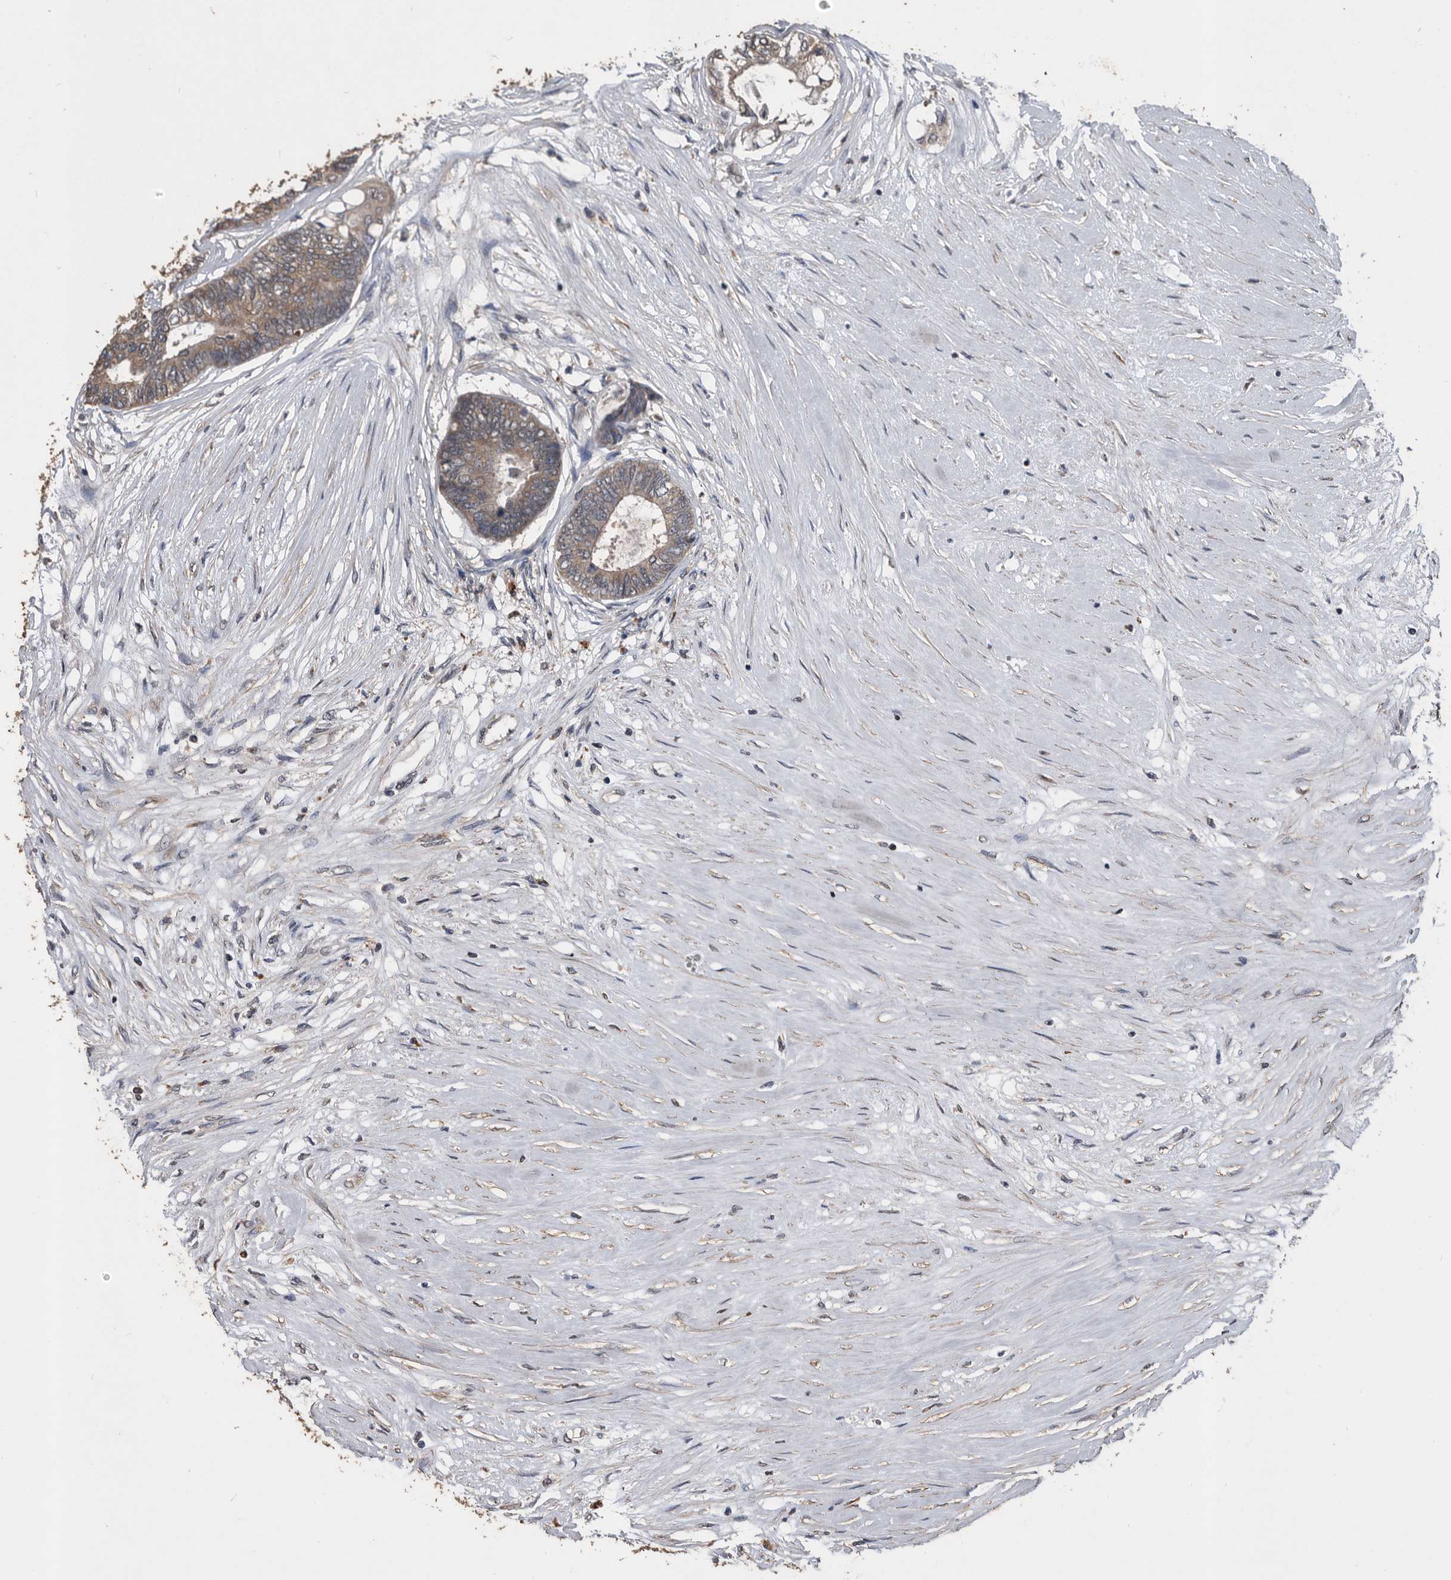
{"staining": {"intensity": "weak", "quantity": ">75%", "location": "cytoplasmic/membranous"}, "tissue": "colorectal cancer", "cell_type": "Tumor cells", "image_type": "cancer", "snomed": [{"axis": "morphology", "description": "Adenocarcinoma, NOS"}, {"axis": "topography", "description": "Rectum"}], "caption": "Immunohistochemical staining of adenocarcinoma (colorectal) exhibits low levels of weak cytoplasmic/membranous expression in approximately >75% of tumor cells. The protein of interest is shown in brown color, while the nuclei are stained blue.", "gene": "NRBP1", "patient": {"sex": "male", "age": 63}}